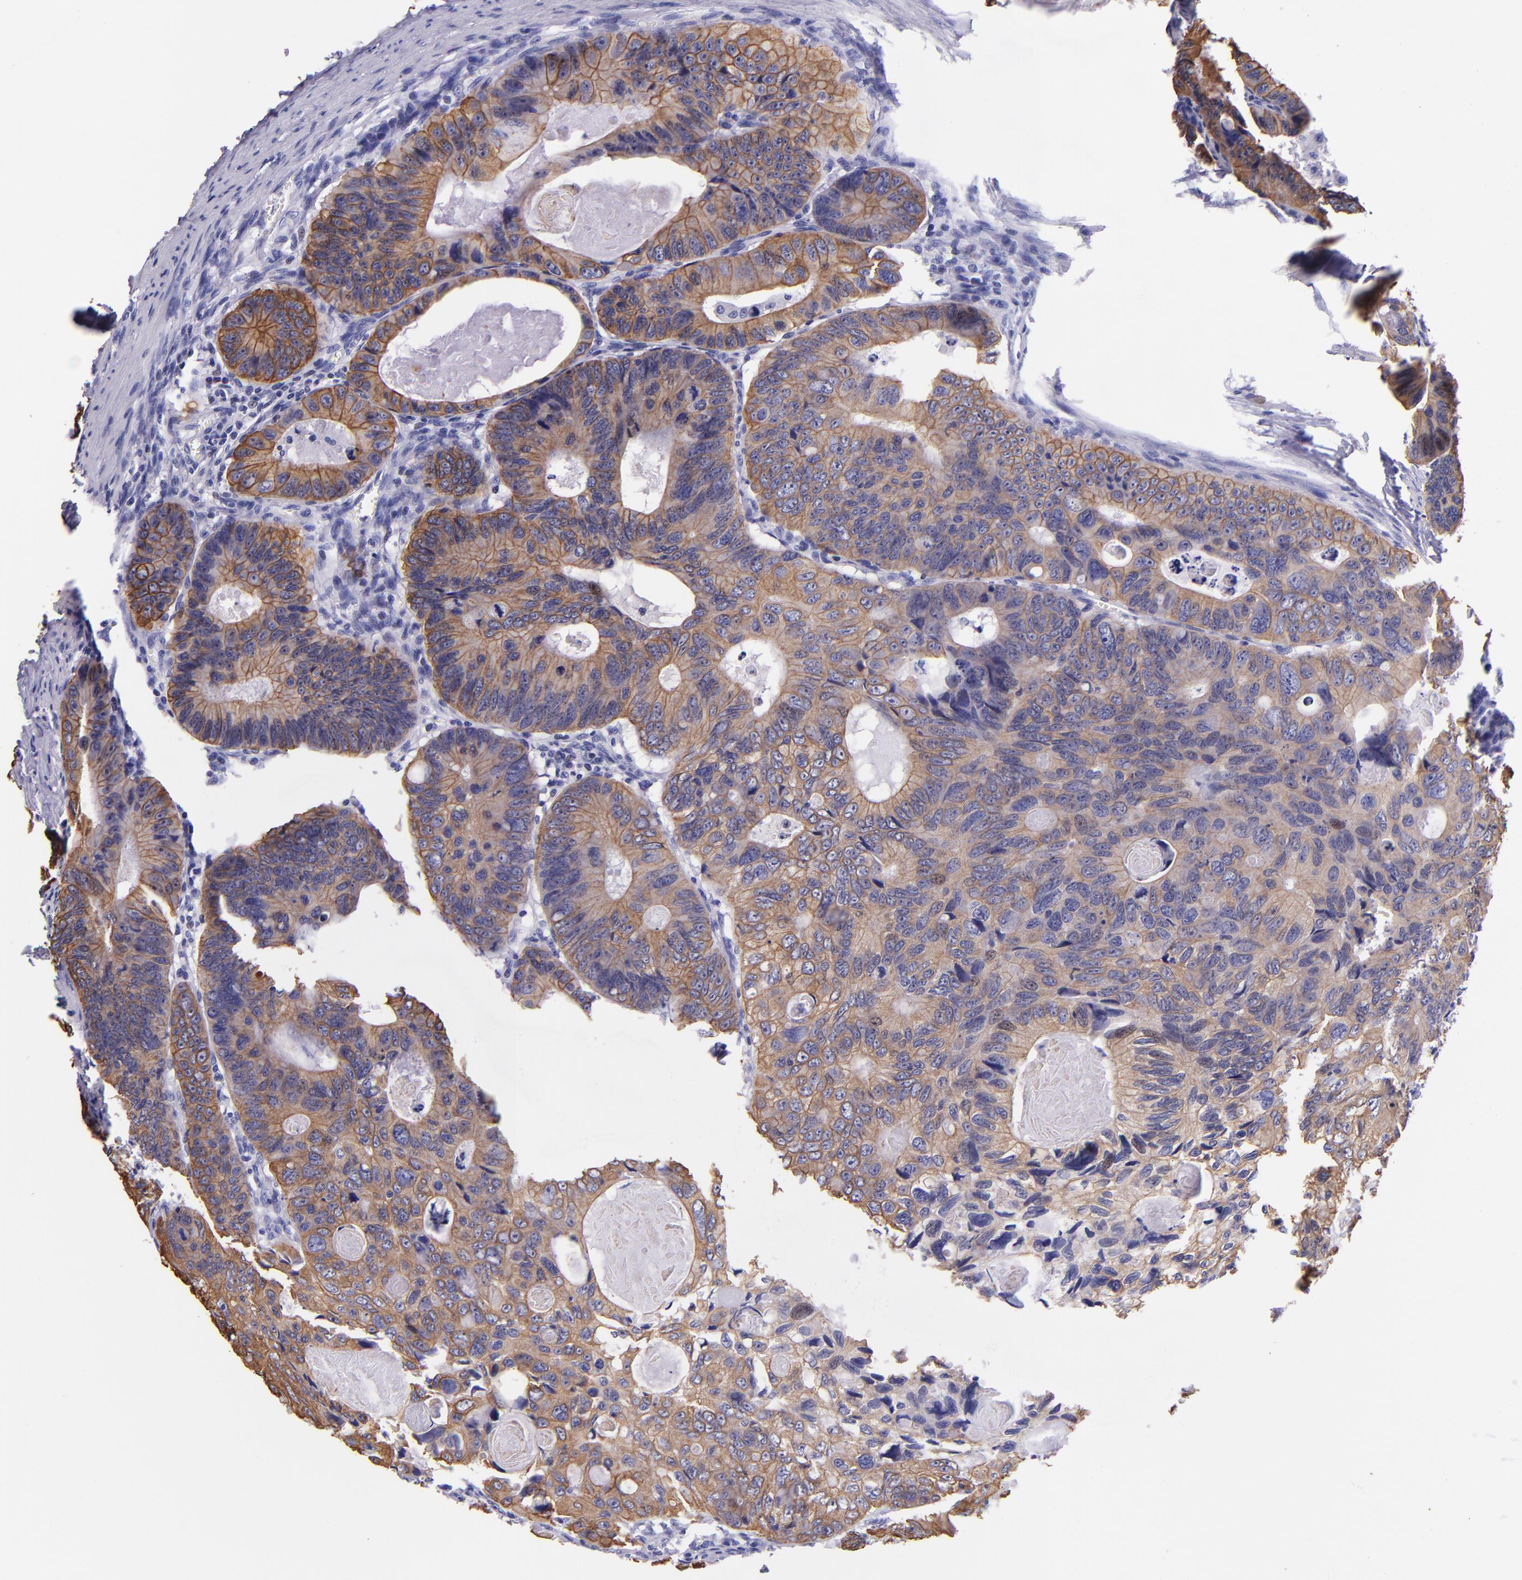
{"staining": {"intensity": "moderate", "quantity": ">75%", "location": "cytoplasmic/membranous"}, "tissue": "colorectal cancer", "cell_type": "Tumor cells", "image_type": "cancer", "snomed": [{"axis": "morphology", "description": "Adenocarcinoma, NOS"}, {"axis": "topography", "description": "Colon"}], "caption": "A medium amount of moderate cytoplasmic/membranous staining is identified in about >75% of tumor cells in colorectal cancer tissue.", "gene": "KRT4", "patient": {"sex": "female", "age": 55}}